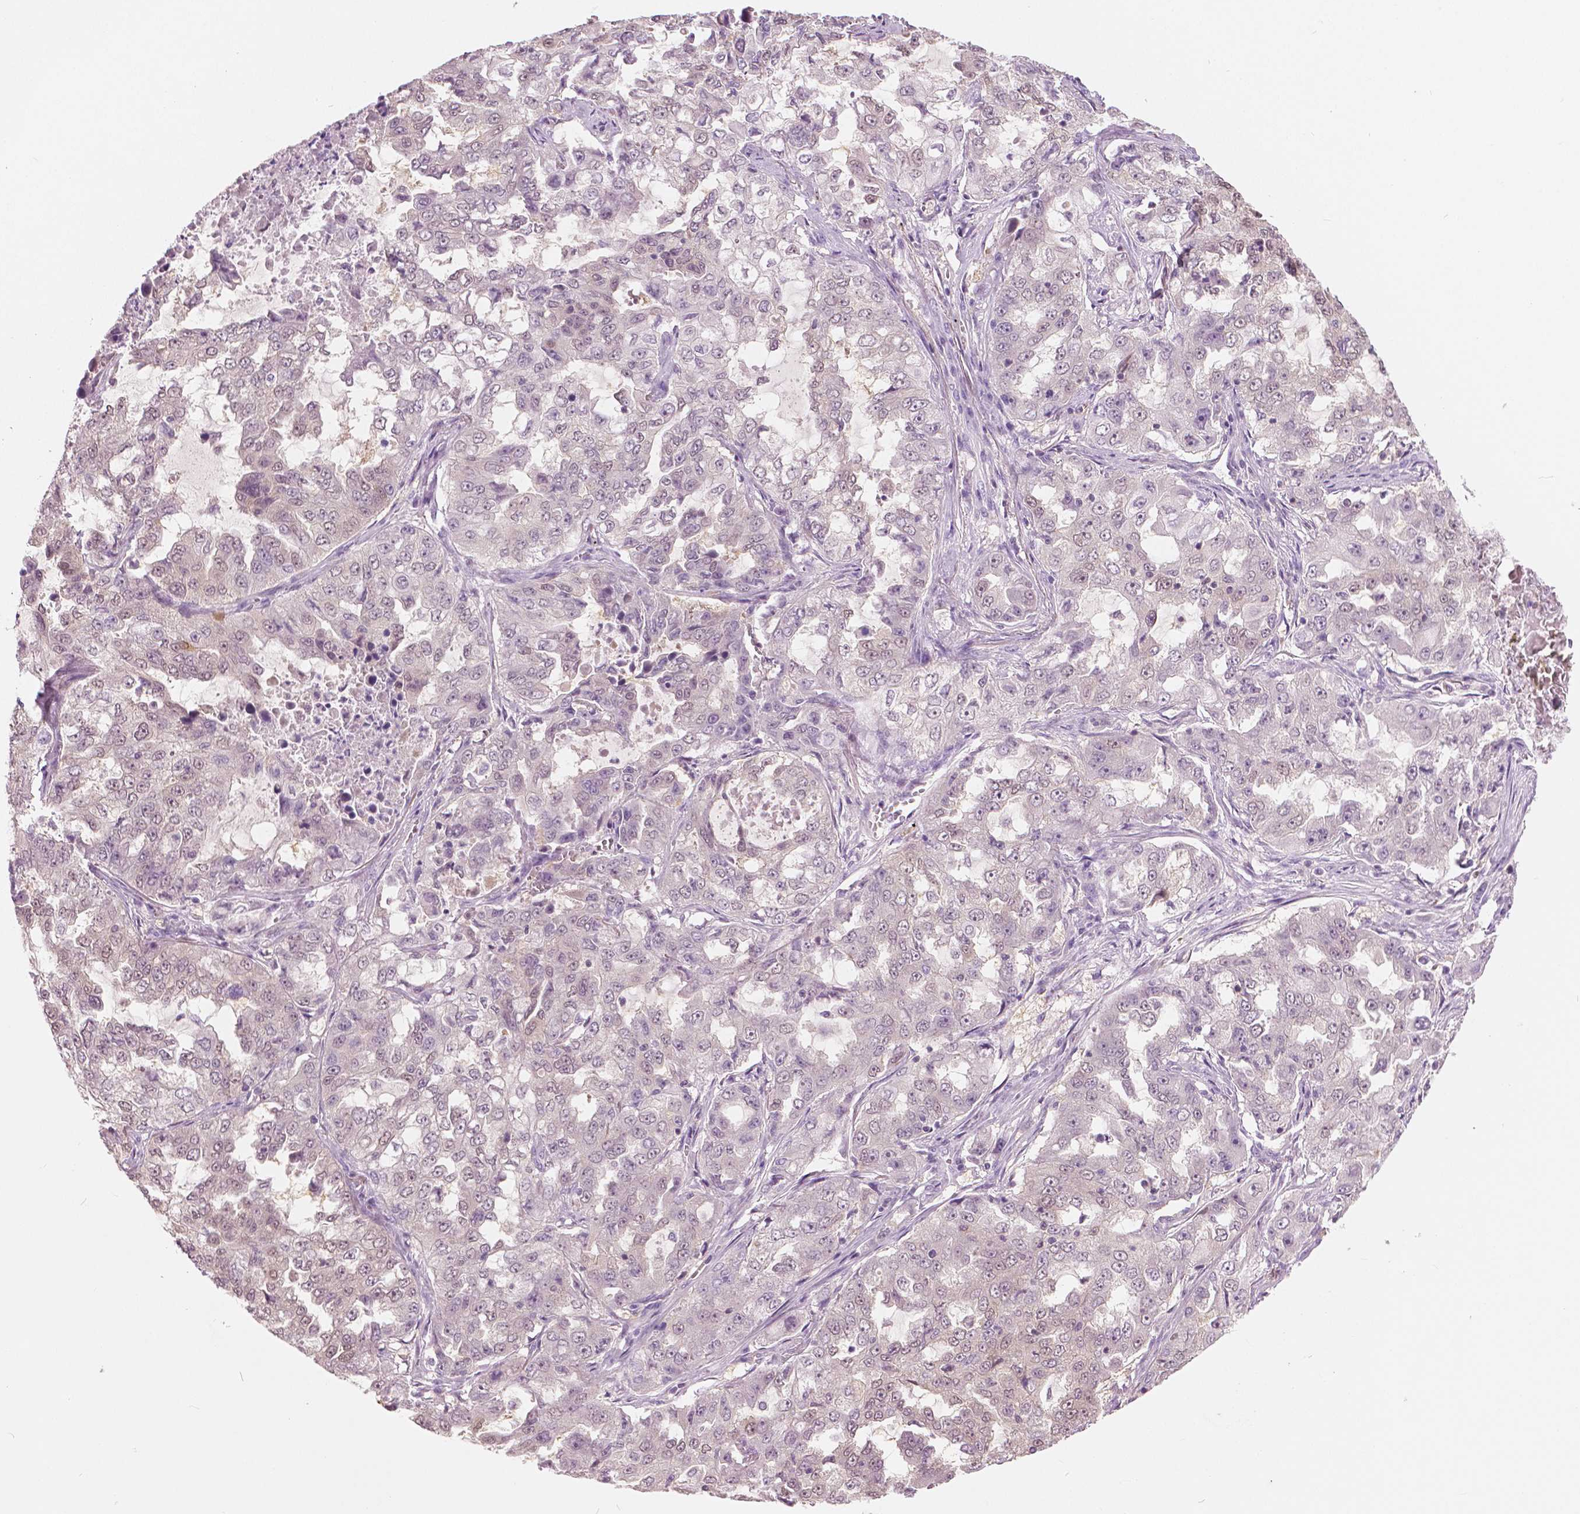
{"staining": {"intensity": "negative", "quantity": "none", "location": "none"}, "tissue": "lung cancer", "cell_type": "Tumor cells", "image_type": "cancer", "snomed": [{"axis": "morphology", "description": "Adenocarcinoma, NOS"}, {"axis": "topography", "description": "Lung"}], "caption": "DAB (3,3'-diaminobenzidine) immunohistochemical staining of lung adenocarcinoma displays no significant staining in tumor cells.", "gene": "GALM", "patient": {"sex": "female", "age": 61}}